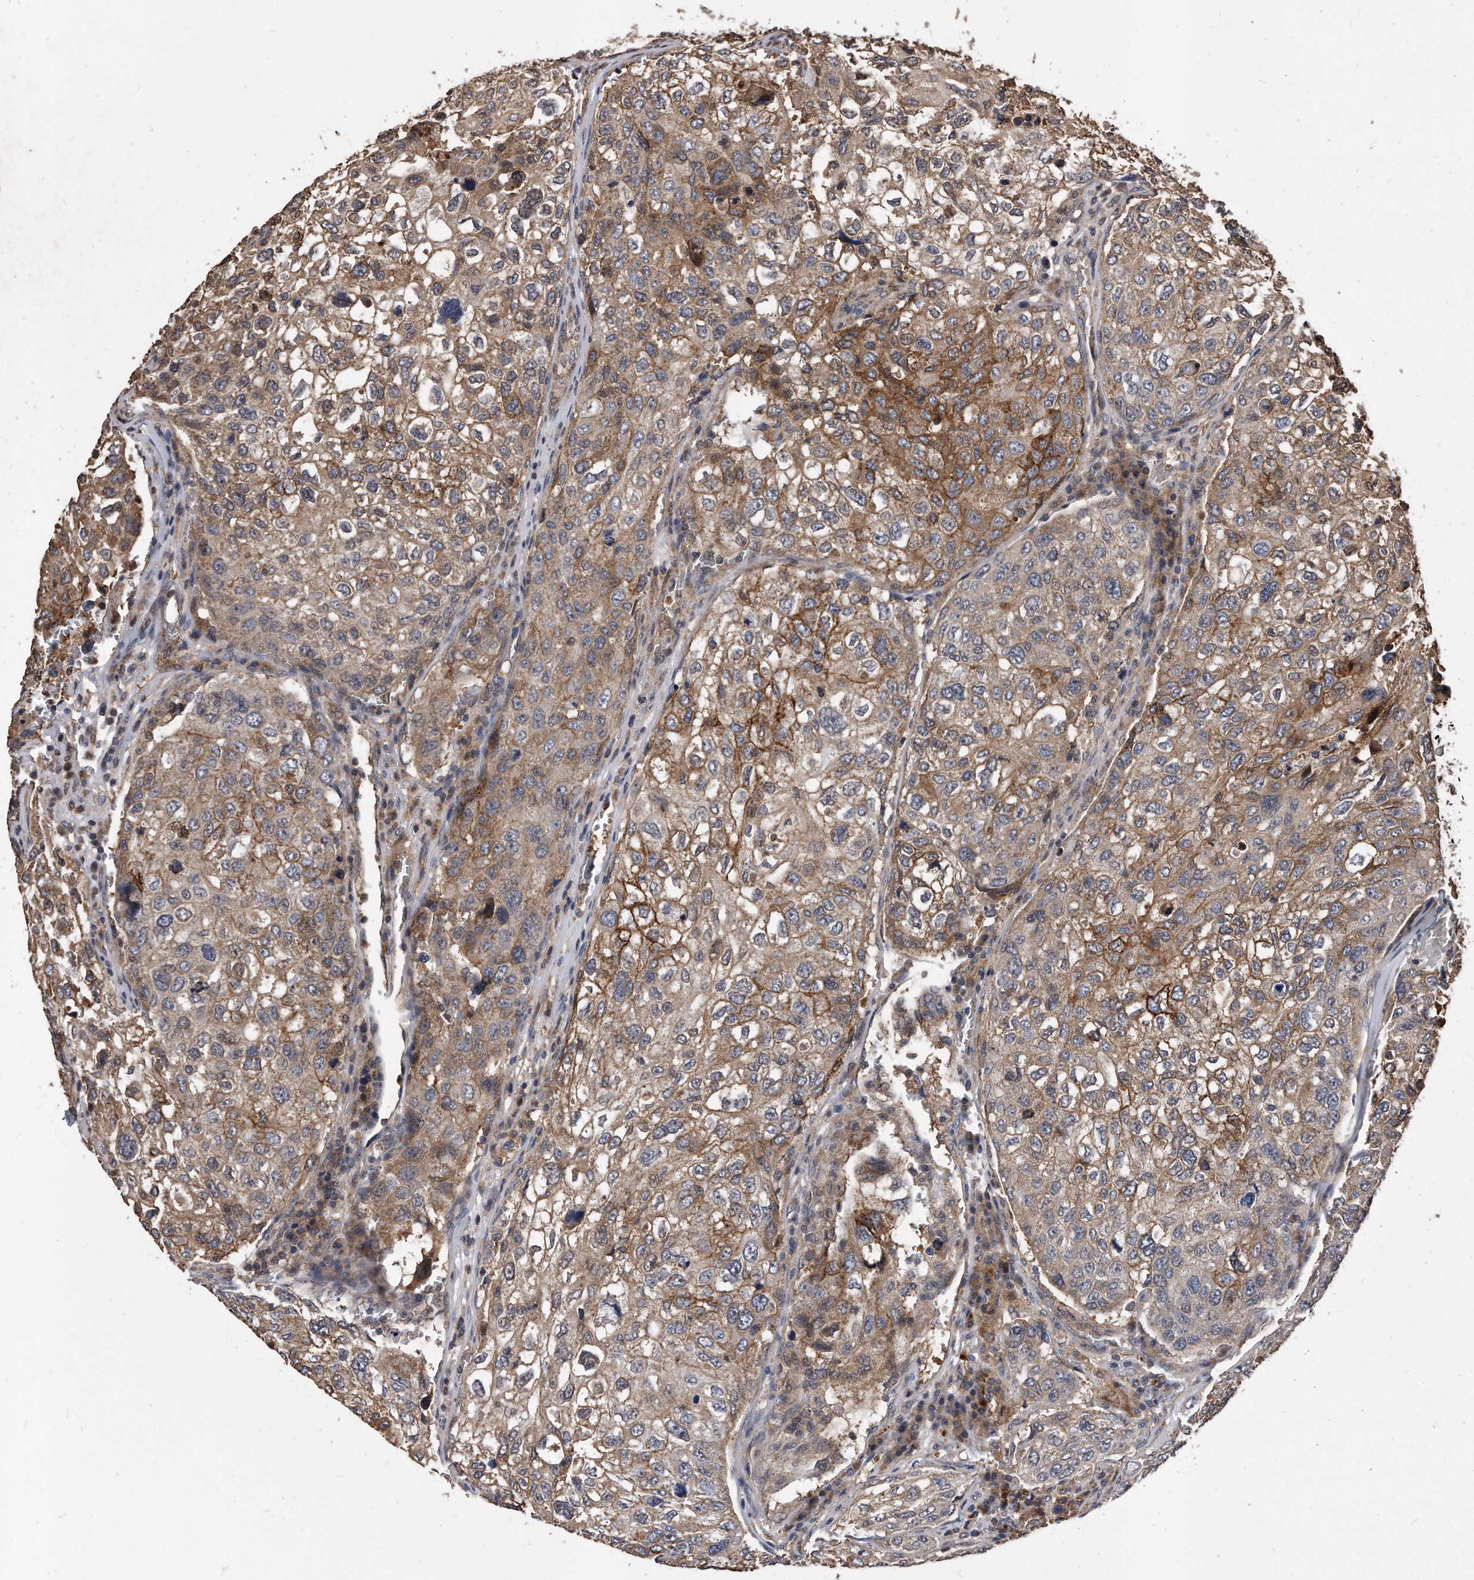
{"staining": {"intensity": "moderate", "quantity": "25%-75%", "location": "cytoplasmic/membranous"}, "tissue": "urothelial cancer", "cell_type": "Tumor cells", "image_type": "cancer", "snomed": [{"axis": "morphology", "description": "Urothelial carcinoma, High grade"}, {"axis": "topography", "description": "Lymph node"}, {"axis": "topography", "description": "Urinary bladder"}], "caption": "A high-resolution photomicrograph shows IHC staining of urothelial cancer, which shows moderate cytoplasmic/membranous positivity in approximately 25%-75% of tumor cells.", "gene": "IL20RA", "patient": {"sex": "male", "age": 51}}